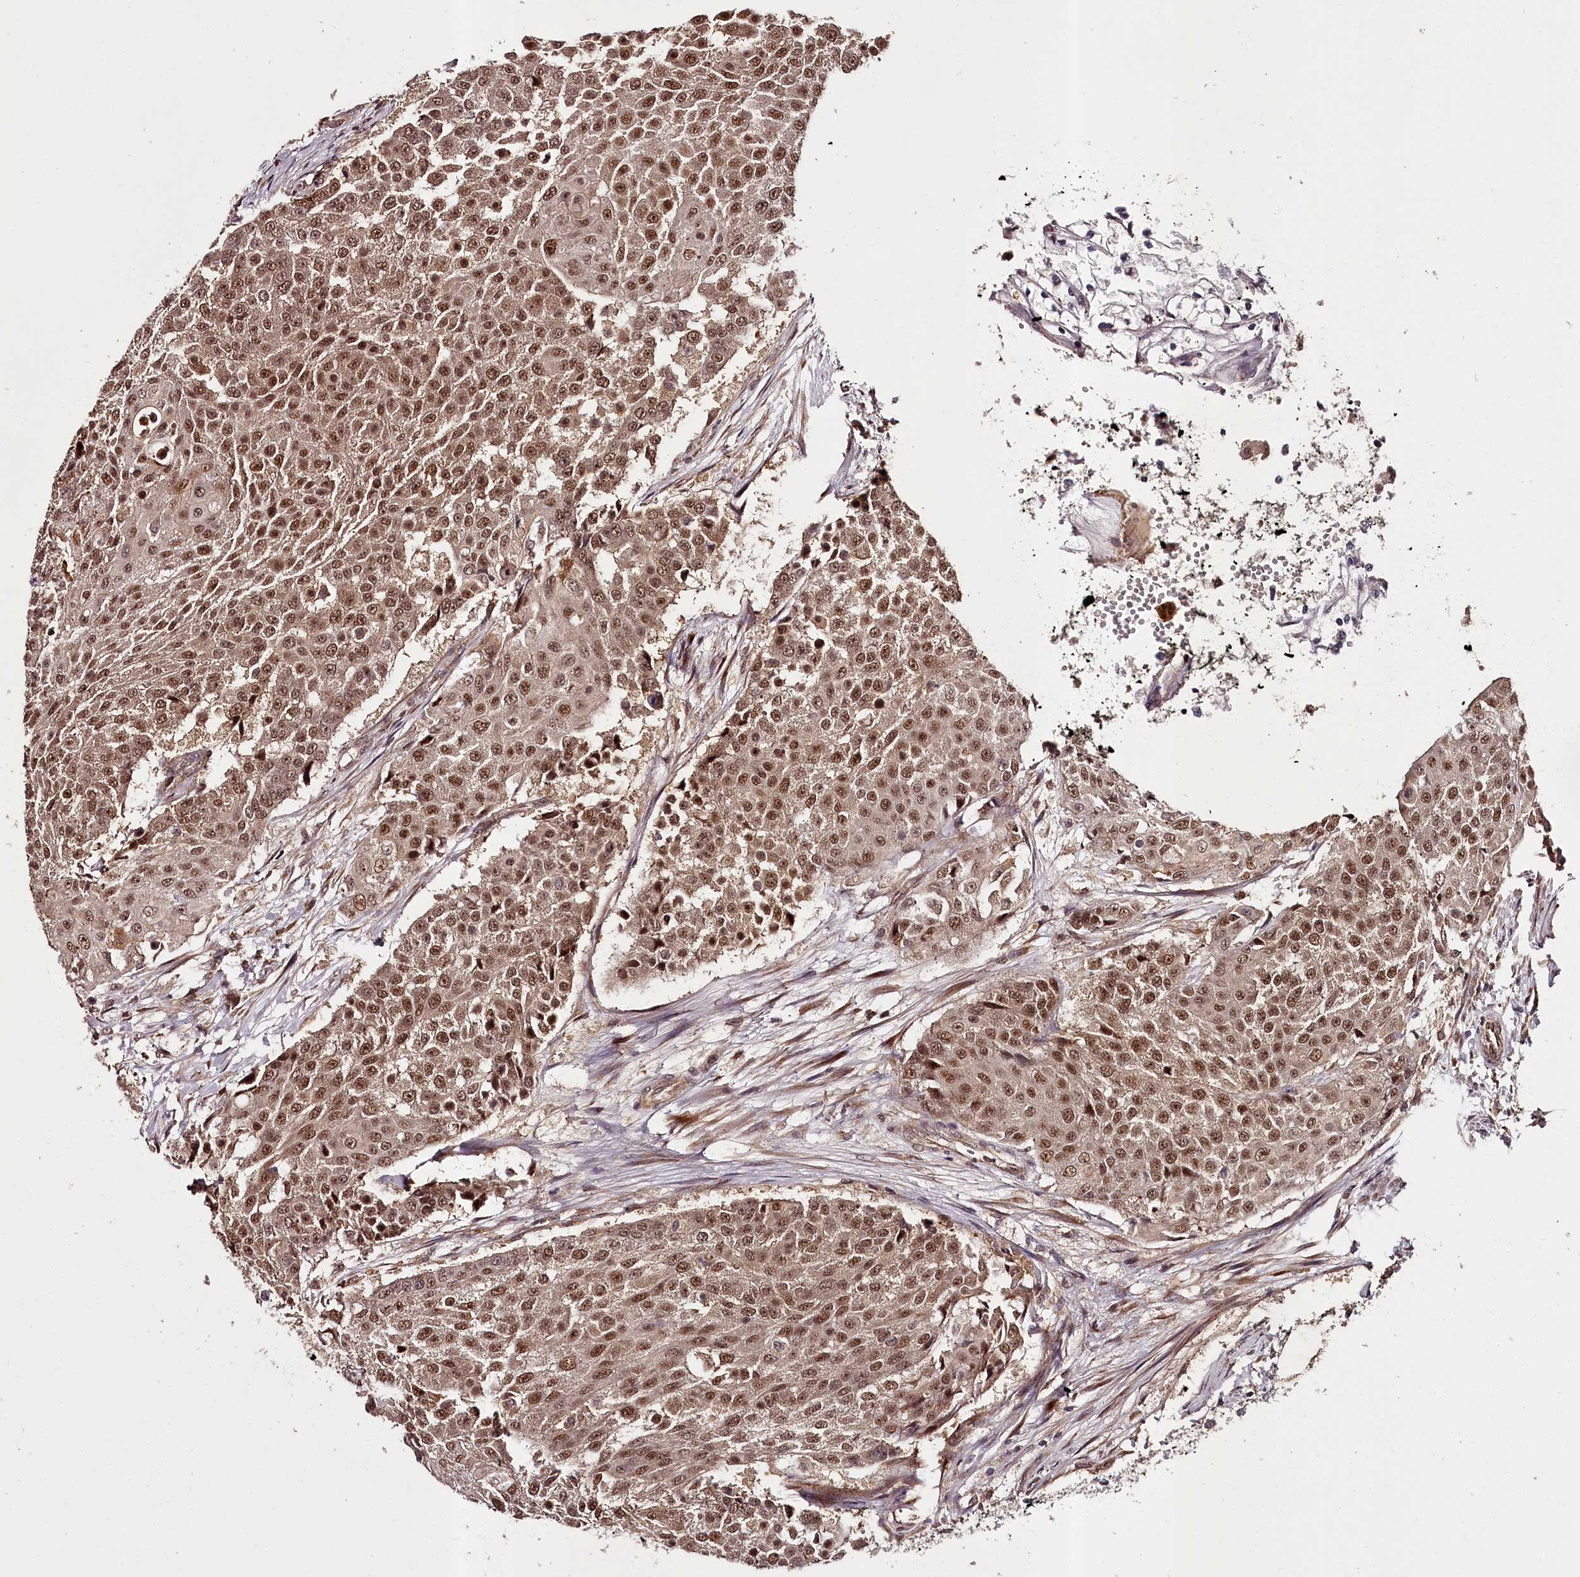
{"staining": {"intensity": "moderate", "quantity": ">75%", "location": "cytoplasmic/membranous,nuclear"}, "tissue": "urothelial cancer", "cell_type": "Tumor cells", "image_type": "cancer", "snomed": [{"axis": "morphology", "description": "Urothelial carcinoma, High grade"}, {"axis": "topography", "description": "Urinary bladder"}], "caption": "Immunohistochemical staining of human urothelial carcinoma (high-grade) demonstrates moderate cytoplasmic/membranous and nuclear protein positivity in about >75% of tumor cells. The protein is stained brown, and the nuclei are stained in blue (DAB (3,3'-diaminobenzidine) IHC with brightfield microscopy, high magnification).", "gene": "MAML3", "patient": {"sex": "female", "age": 63}}